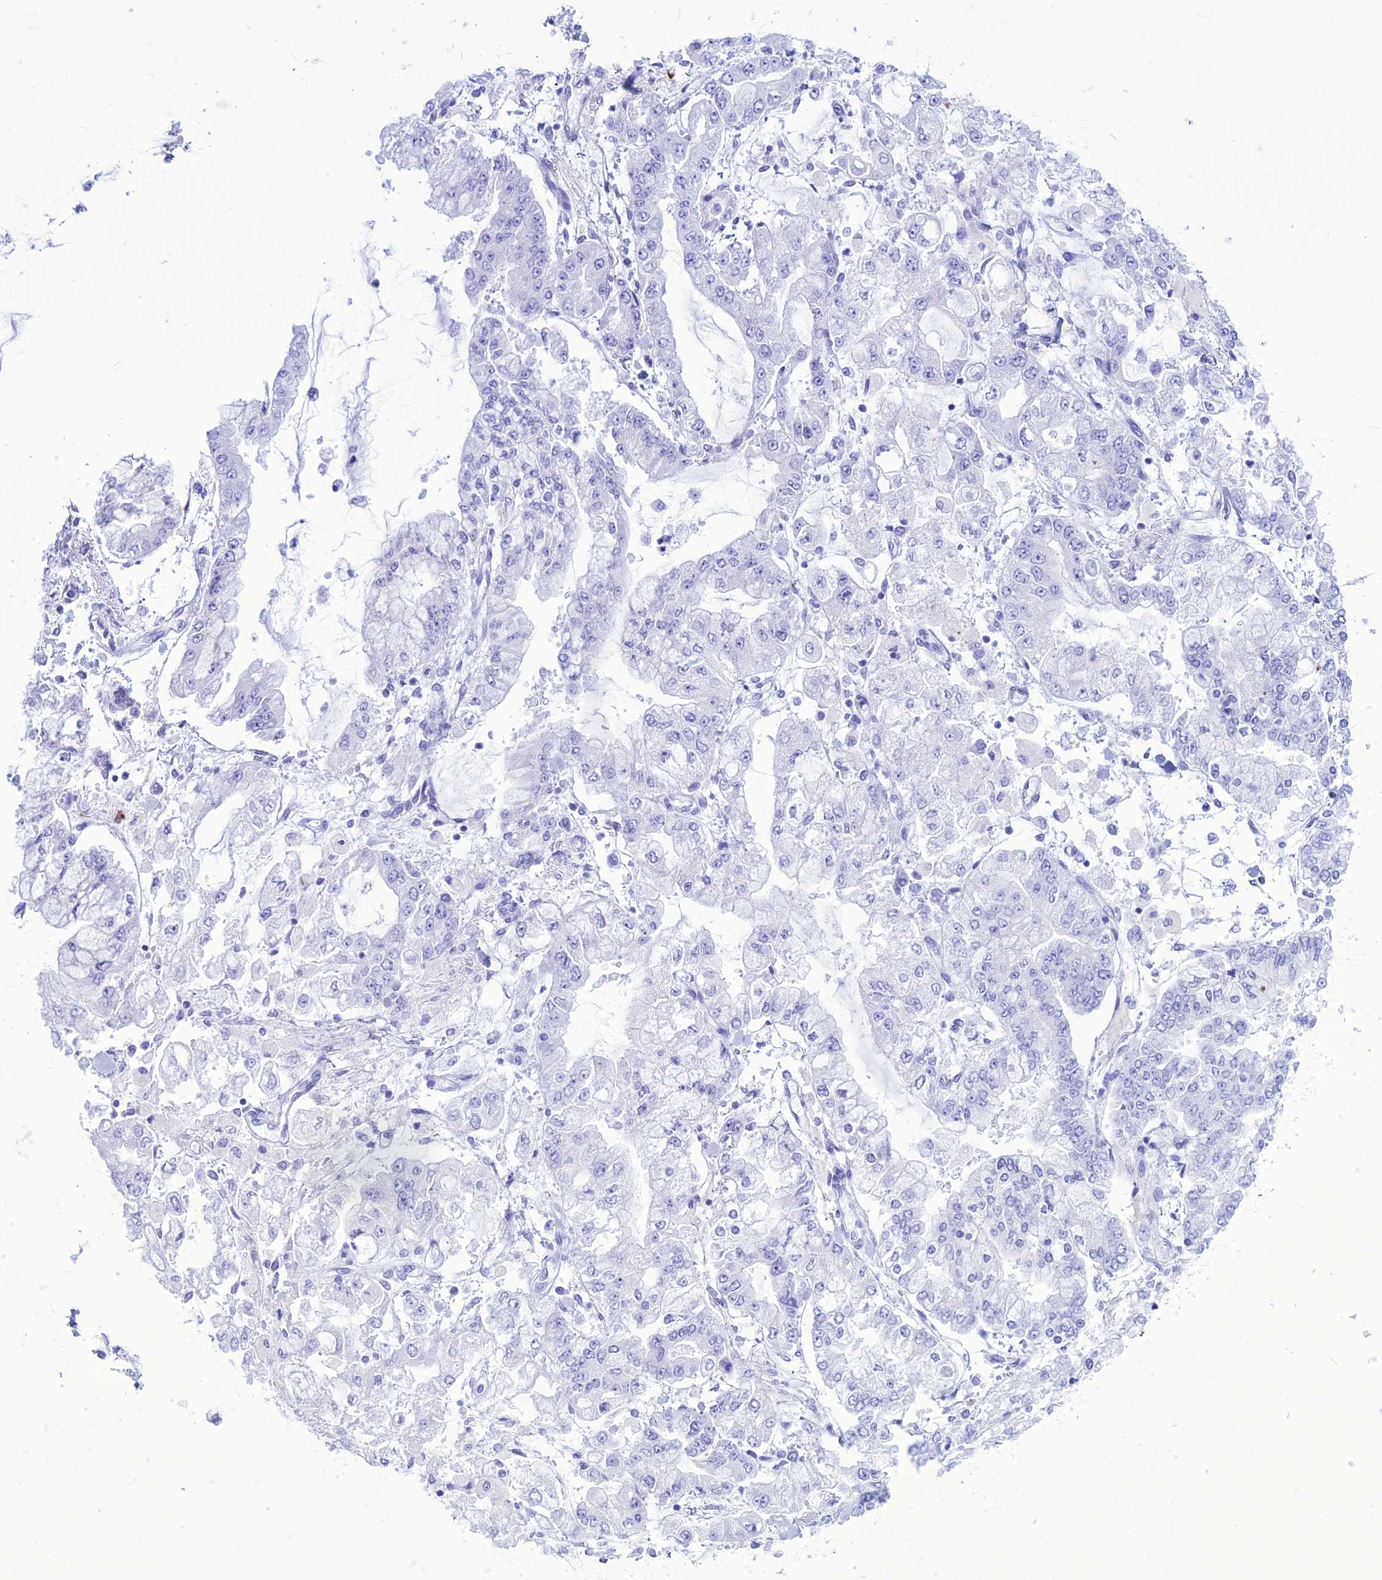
{"staining": {"intensity": "negative", "quantity": "none", "location": "none"}, "tissue": "stomach cancer", "cell_type": "Tumor cells", "image_type": "cancer", "snomed": [{"axis": "morphology", "description": "Normal tissue, NOS"}, {"axis": "morphology", "description": "Adenocarcinoma, NOS"}, {"axis": "topography", "description": "Stomach, upper"}, {"axis": "topography", "description": "Stomach"}], "caption": "The immunohistochemistry photomicrograph has no significant staining in tumor cells of stomach cancer (adenocarcinoma) tissue.", "gene": "MZB1", "patient": {"sex": "male", "age": 76}}